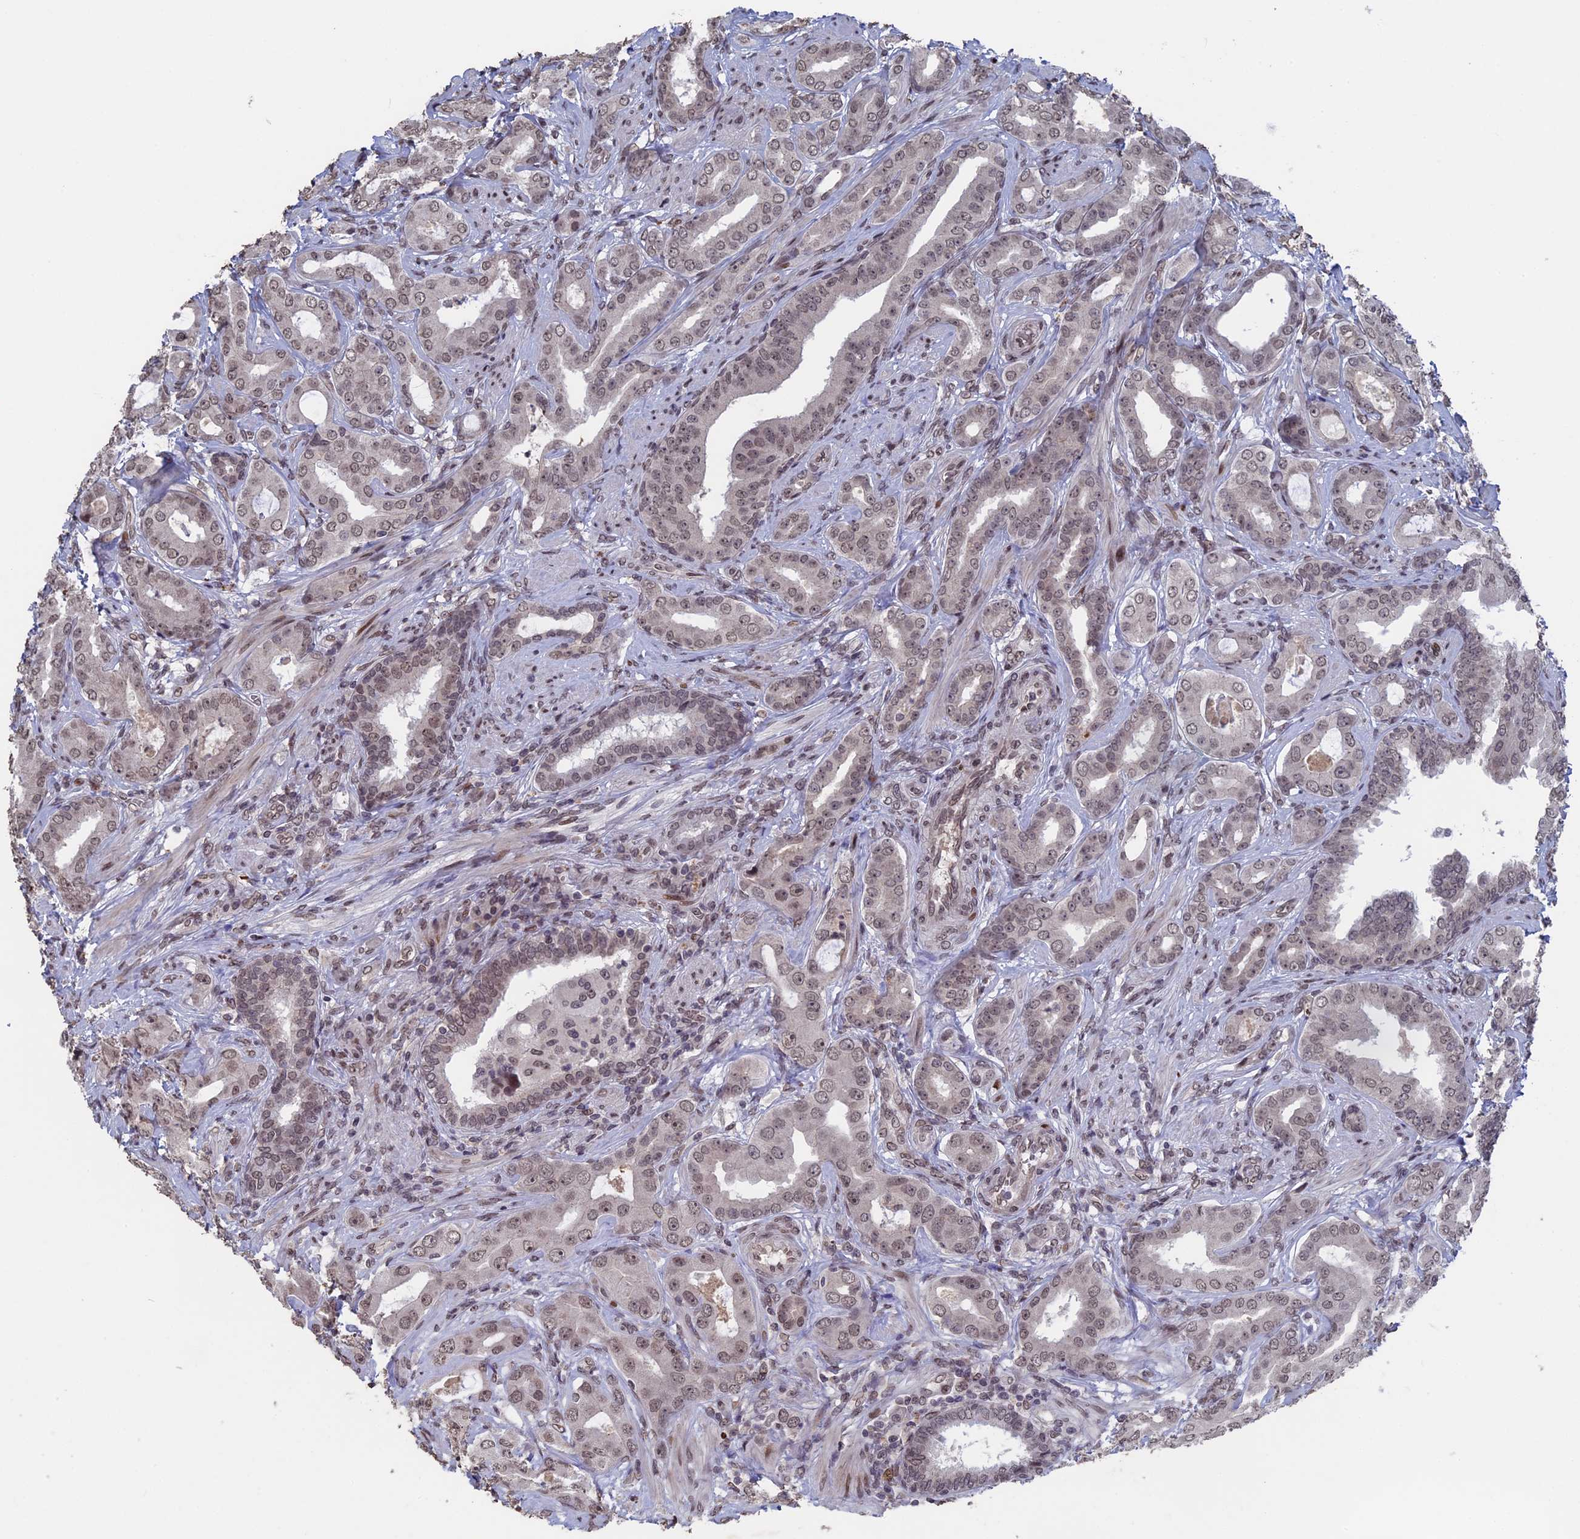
{"staining": {"intensity": "weak", "quantity": ">75%", "location": "nuclear"}, "tissue": "prostate cancer", "cell_type": "Tumor cells", "image_type": "cancer", "snomed": [{"axis": "morphology", "description": "Adenocarcinoma, Low grade"}, {"axis": "topography", "description": "Prostate"}], "caption": "An immunohistochemistry micrograph of tumor tissue is shown. Protein staining in brown shows weak nuclear positivity in prostate low-grade adenocarcinoma within tumor cells. The protein is stained brown, and the nuclei are stained in blue (DAB (3,3'-diaminobenzidine) IHC with brightfield microscopy, high magnification).", "gene": "NR2C2AP", "patient": {"sex": "male", "age": 57}}